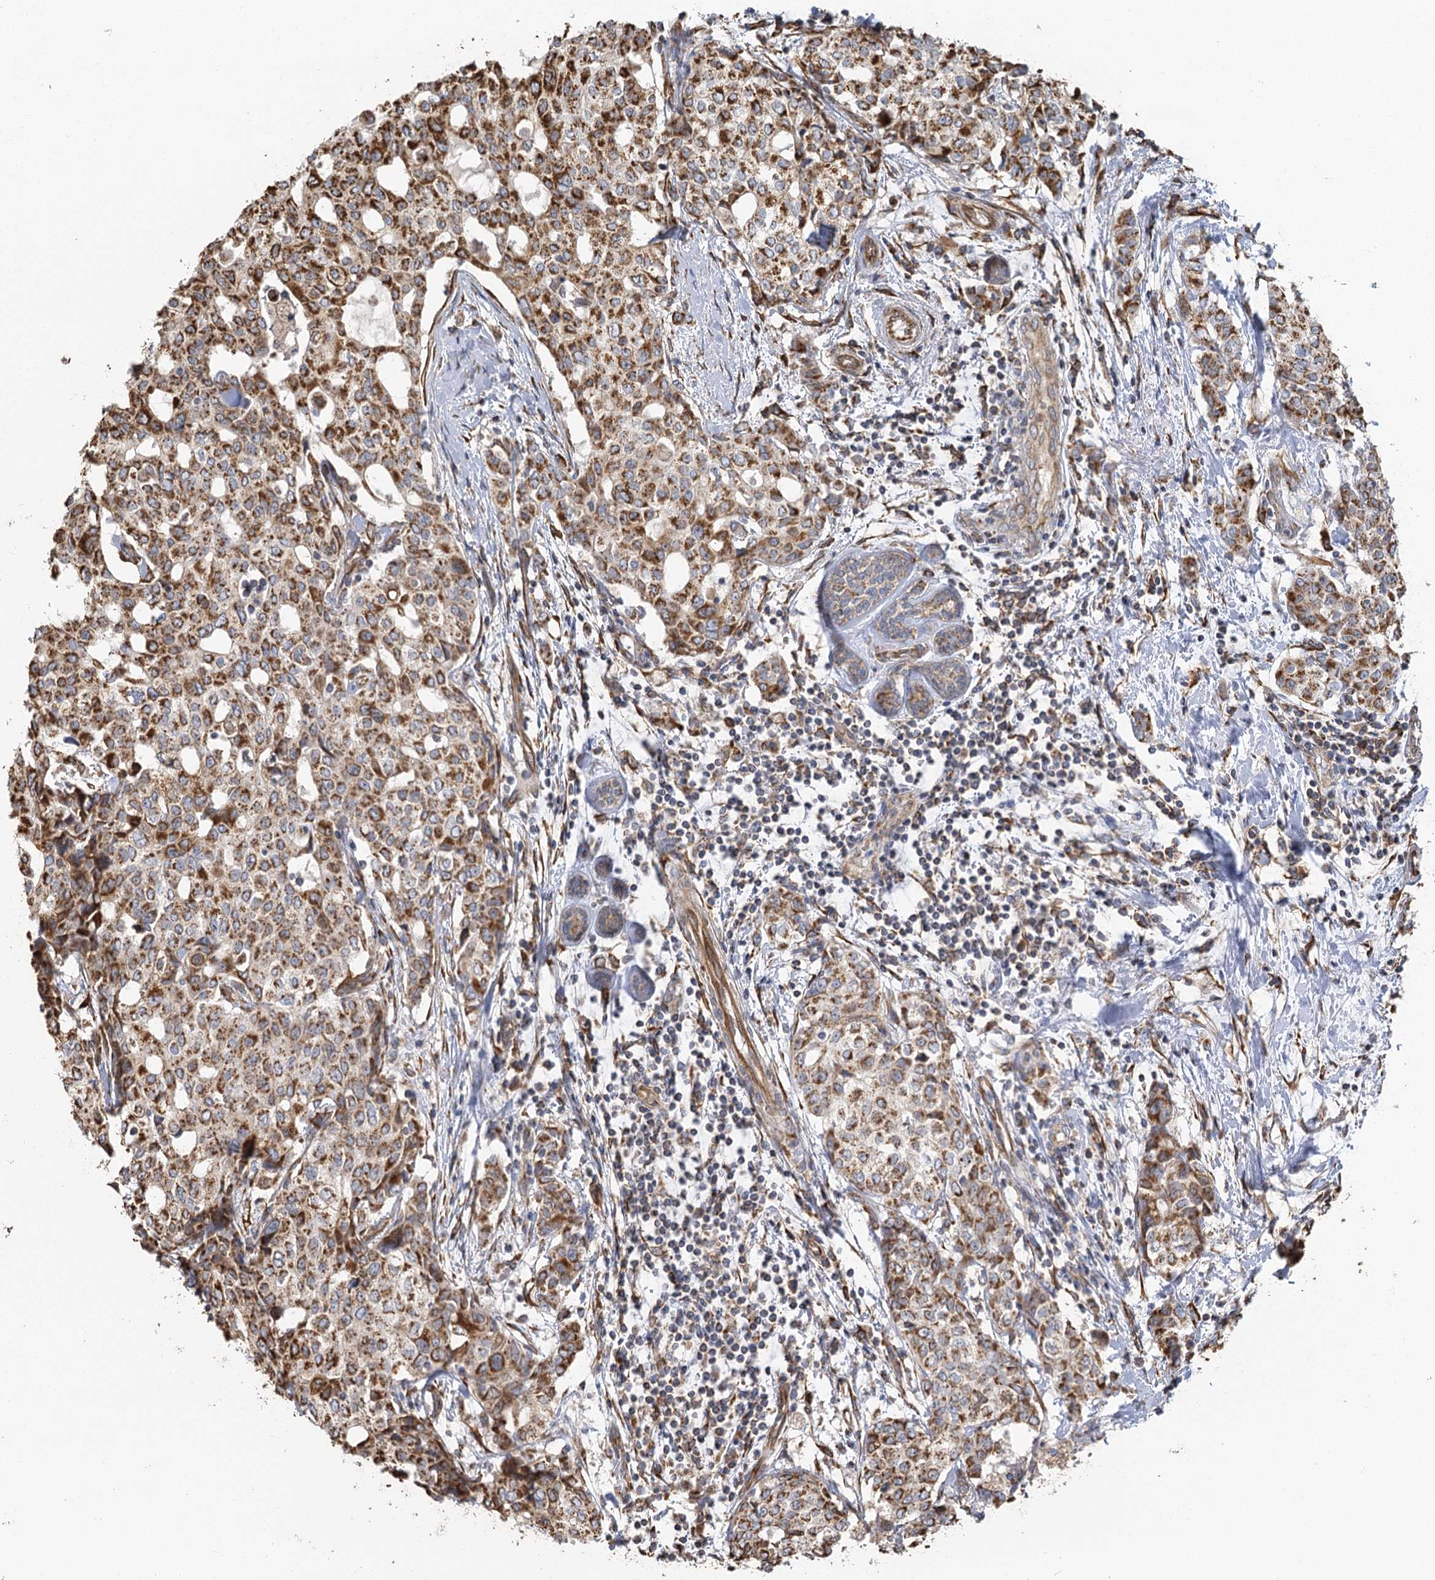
{"staining": {"intensity": "moderate", "quantity": ">75%", "location": "cytoplasmic/membranous"}, "tissue": "breast cancer", "cell_type": "Tumor cells", "image_type": "cancer", "snomed": [{"axis": "morphology", "description": "Lobular carcinoma"}, {"axis": "topography", "description": "Breast"}], "caption": "This image reveals immunohistochemistry staining of breast lobular carcinoma, with medium moderate cytoplasmic/membranous positivity in about >75% of tumor cells.", "gene": "IL11RA", "patient": {"sex": "female", "age": 51}}